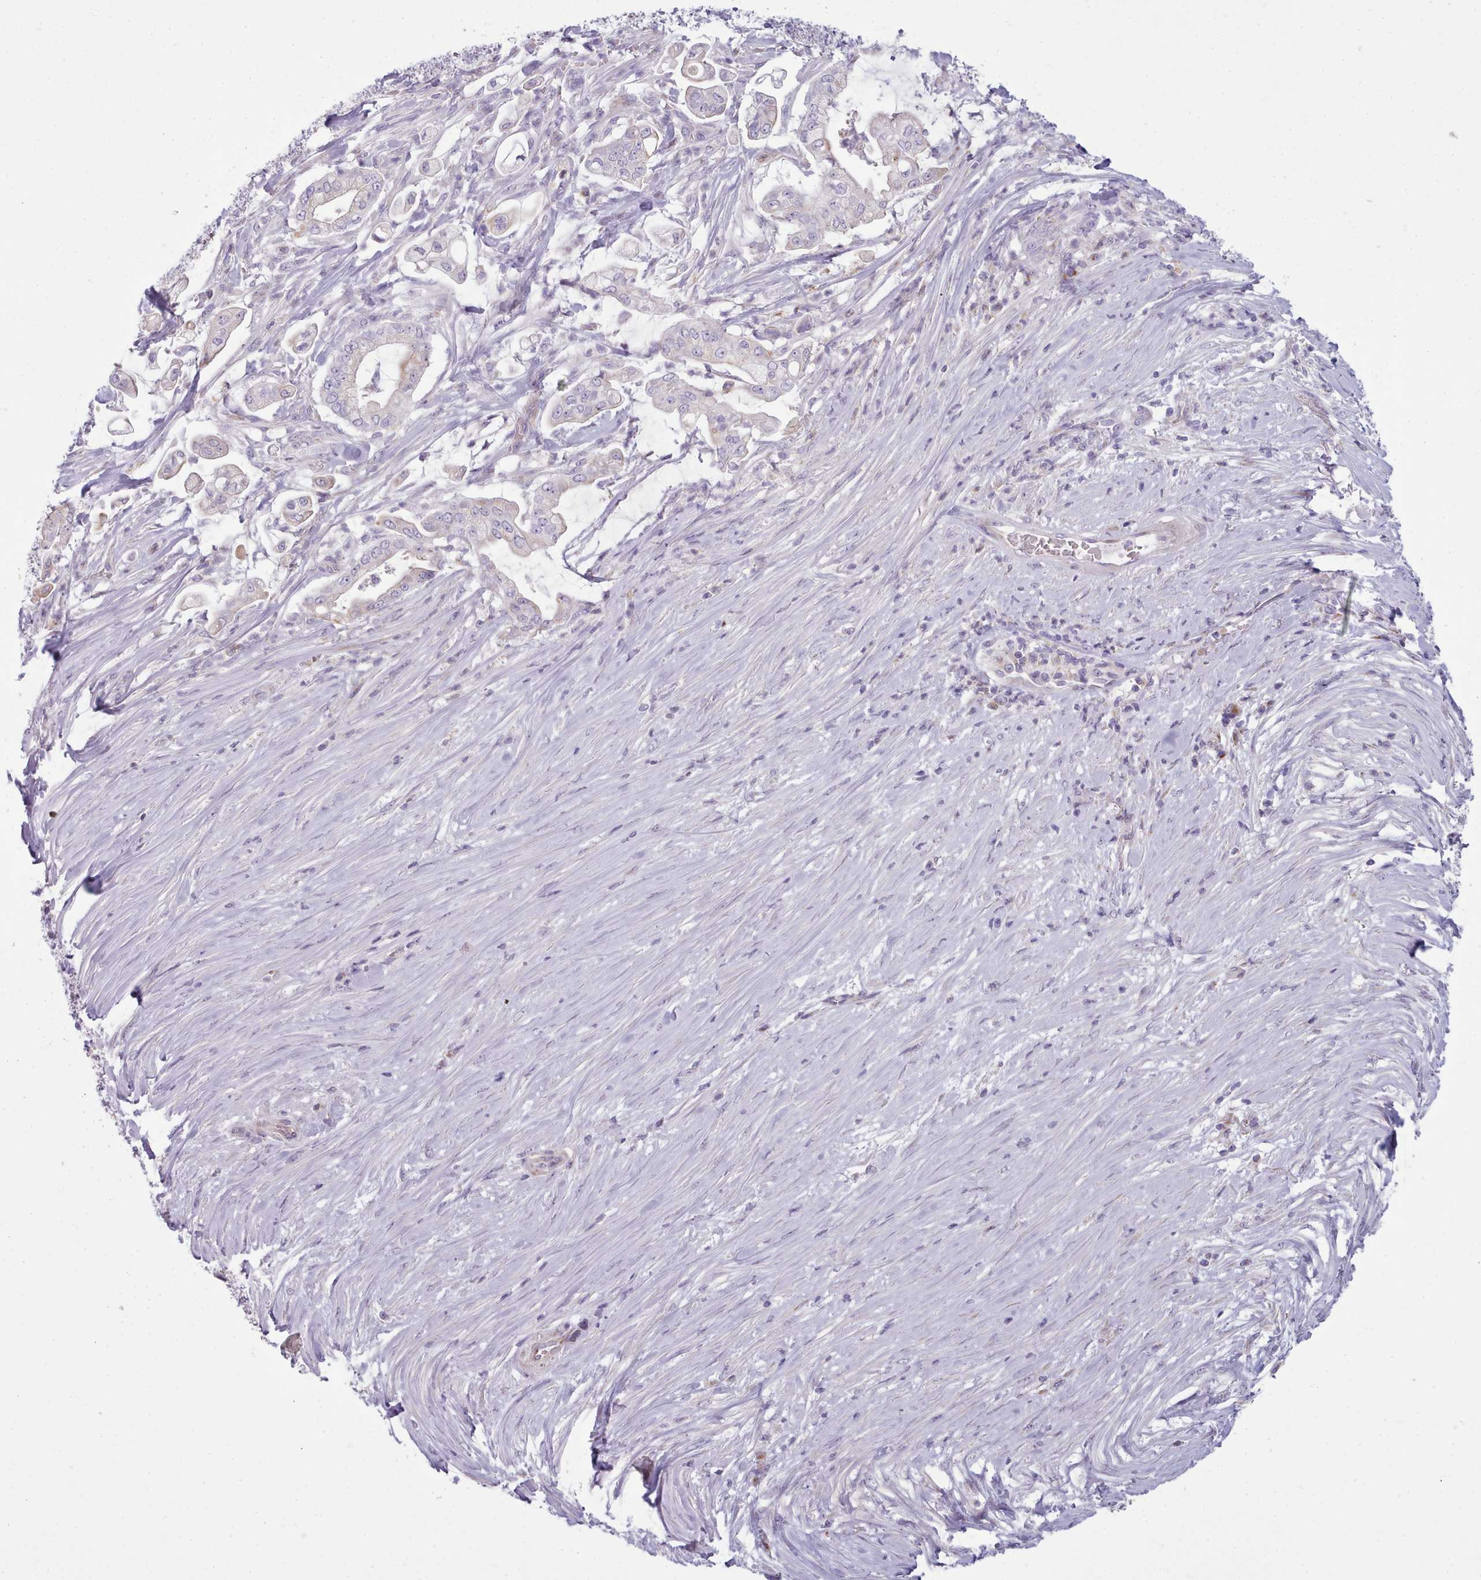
{"staining": {"intensity": "weak", "quantity": "<25%", "location": "cytoplasmic/membranous"}, "tissue": "pancreatic cancer", "cell_type": "Tumor cells", "image_type": "cancer", "snomed": [{"axis": "morphology", "description": "Adenocarcinoma, NOS"}, {"axis": "topography", "description": "Pancreas"}], "caption": "Human pancreatic cancer stained for a protein using immunohistochemistry shows no expression in tumor cells.", "gene": "SLC52A3", "patient": {"sex": "female", "age": 69}}